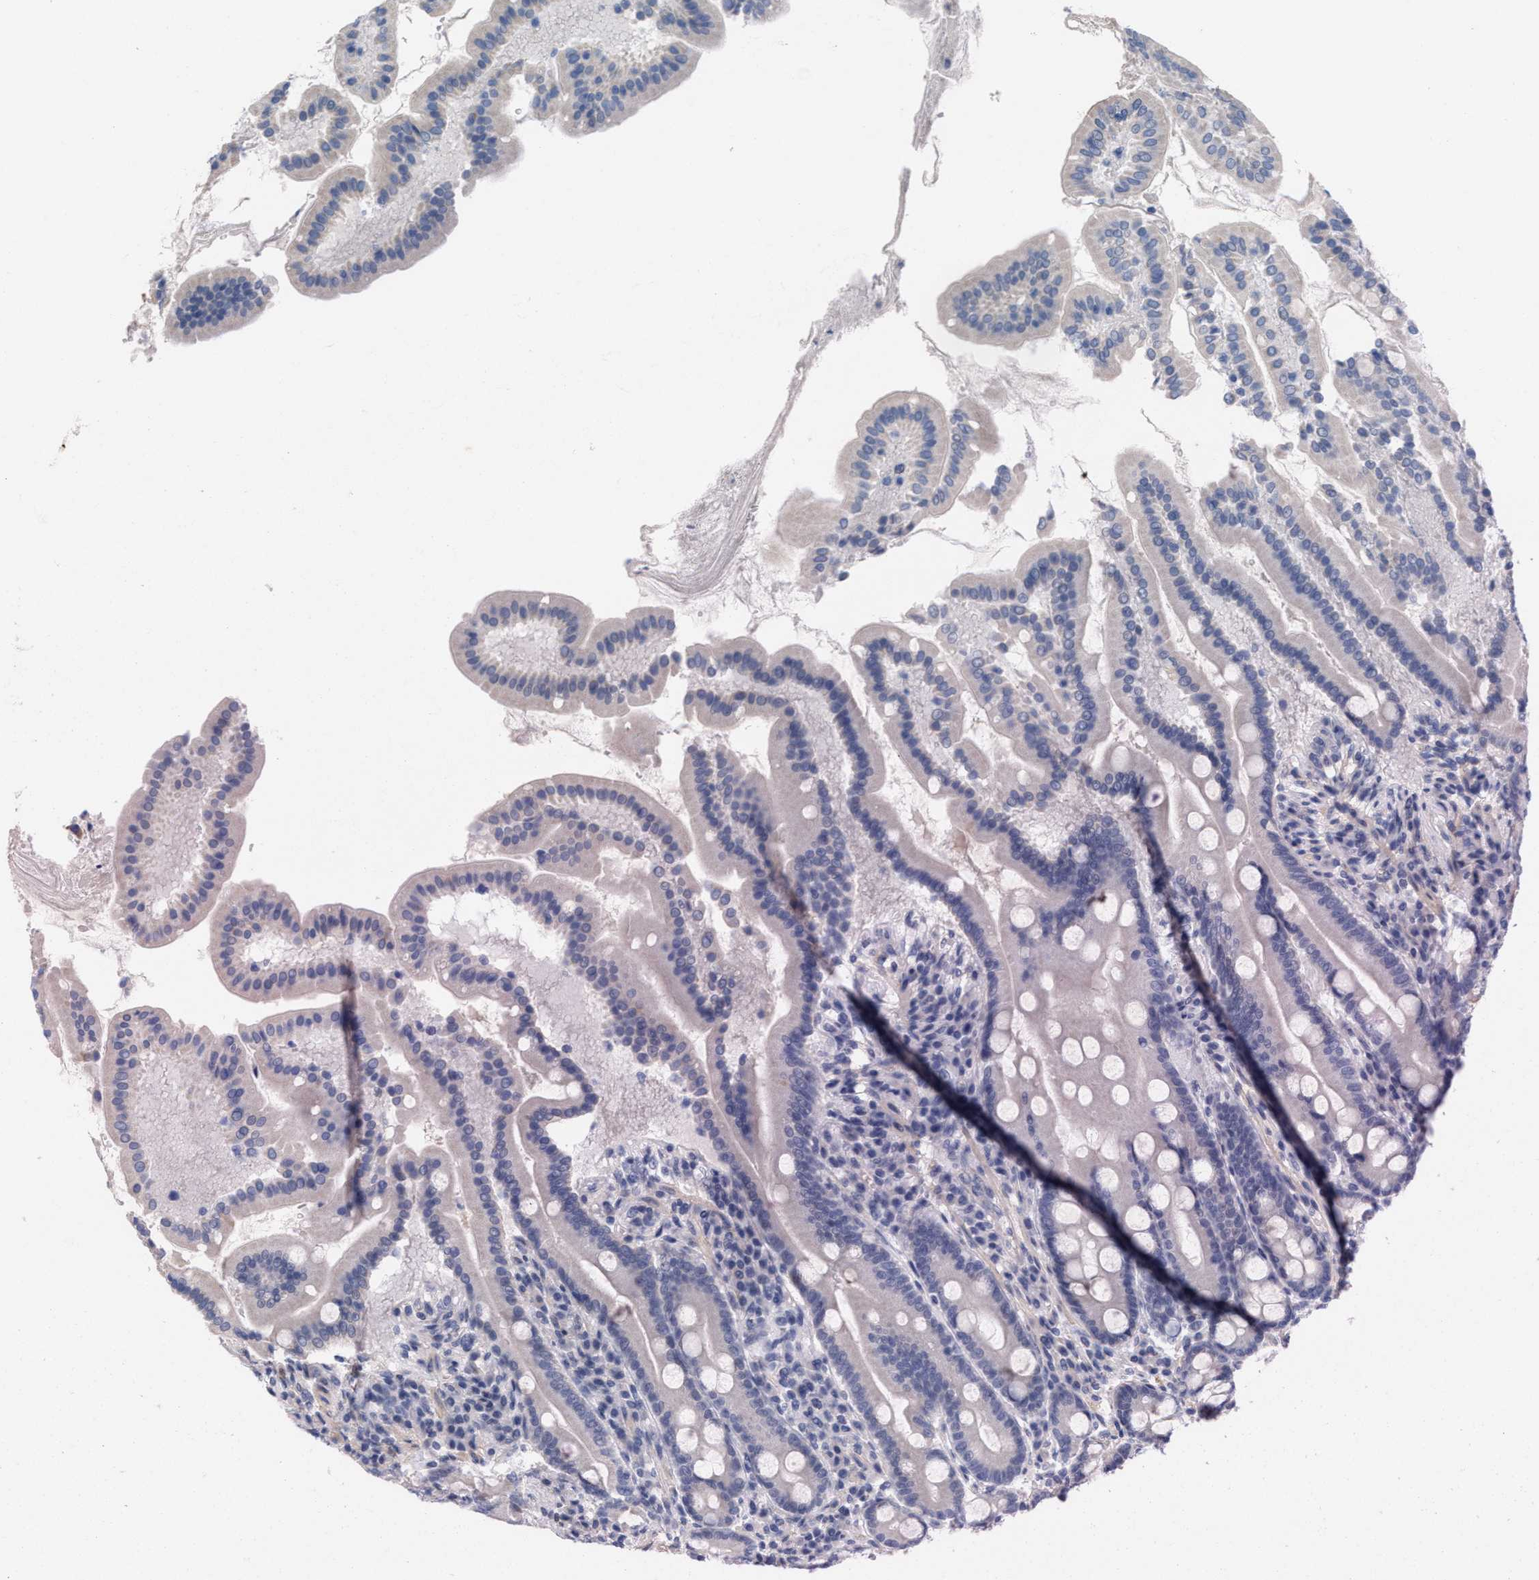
{"staining": {"intensity": "negative", "quantity": "none", "location": "none"}, "tissue": "duodenum", "cell_type": "Glandular cells", "image_type": "normal", "snomed": [{"axis": "morphology", "description": "Normal tissue, NOS"}, {"axis": "topography", "description": "Duodenum"}], "caption": "IHC of normal human duodenum displays no positivity in glandular cells.", "gene": "CPA2", "patient": {"sex": "male", "age": 50}}